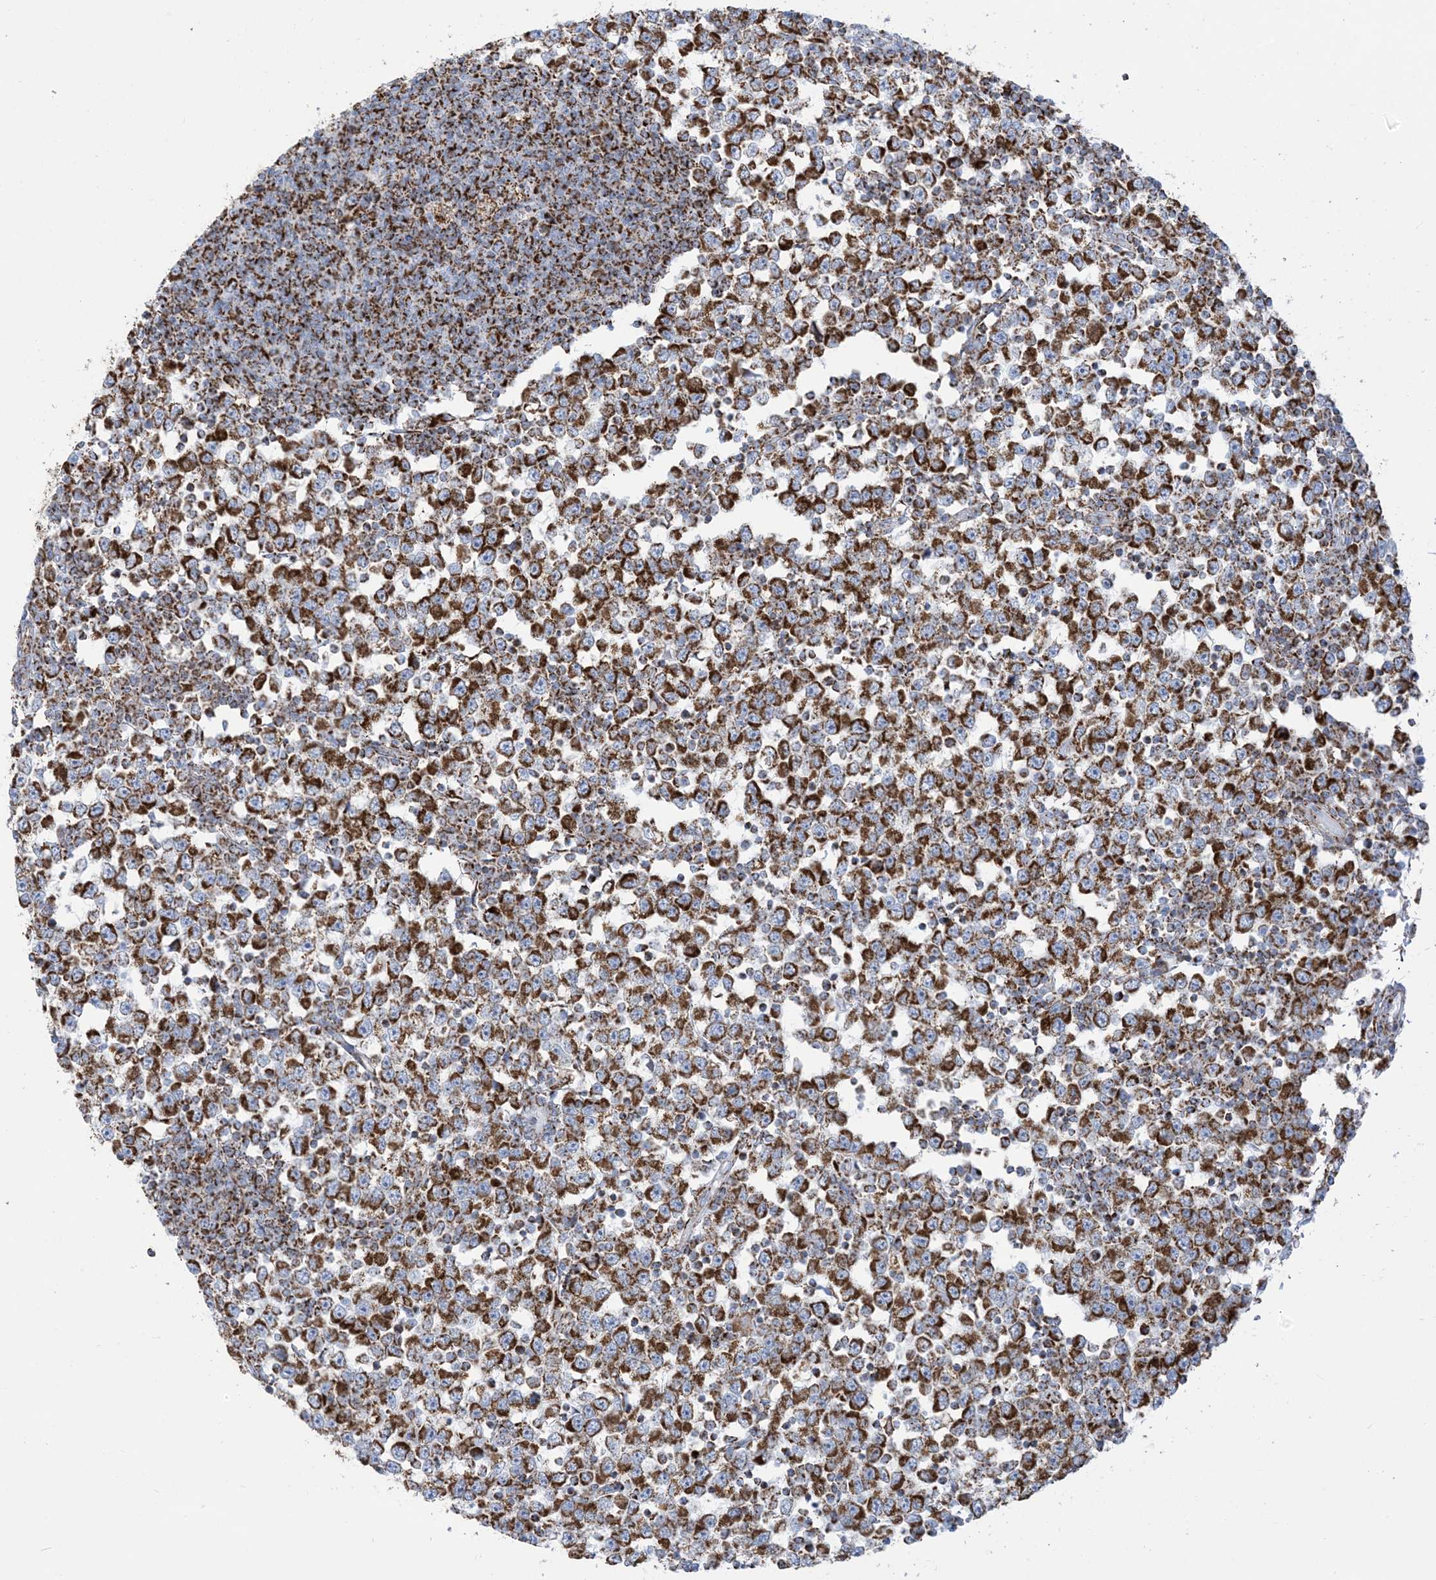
{"staining": {"intensity": "strong", "quantity": ">75%", "location": "cytoplasmic/membranous"}, "tissue": "testis cancer", "cell_type": "Tumor cells", "image_type": "cancer", "snomed": [{"axis": "morphology", "description": "Seminoma, NOS"}, {"axis": "topography", "description": "Testis"}], "caption": "Testis cancer was stained to show a protein in brown. There is high levels of strong cytoplasmic/membranous expression in about >75% of tumor cells.", "gene": "SAMM50", "patient": {"sex": "male", "age": 65}}